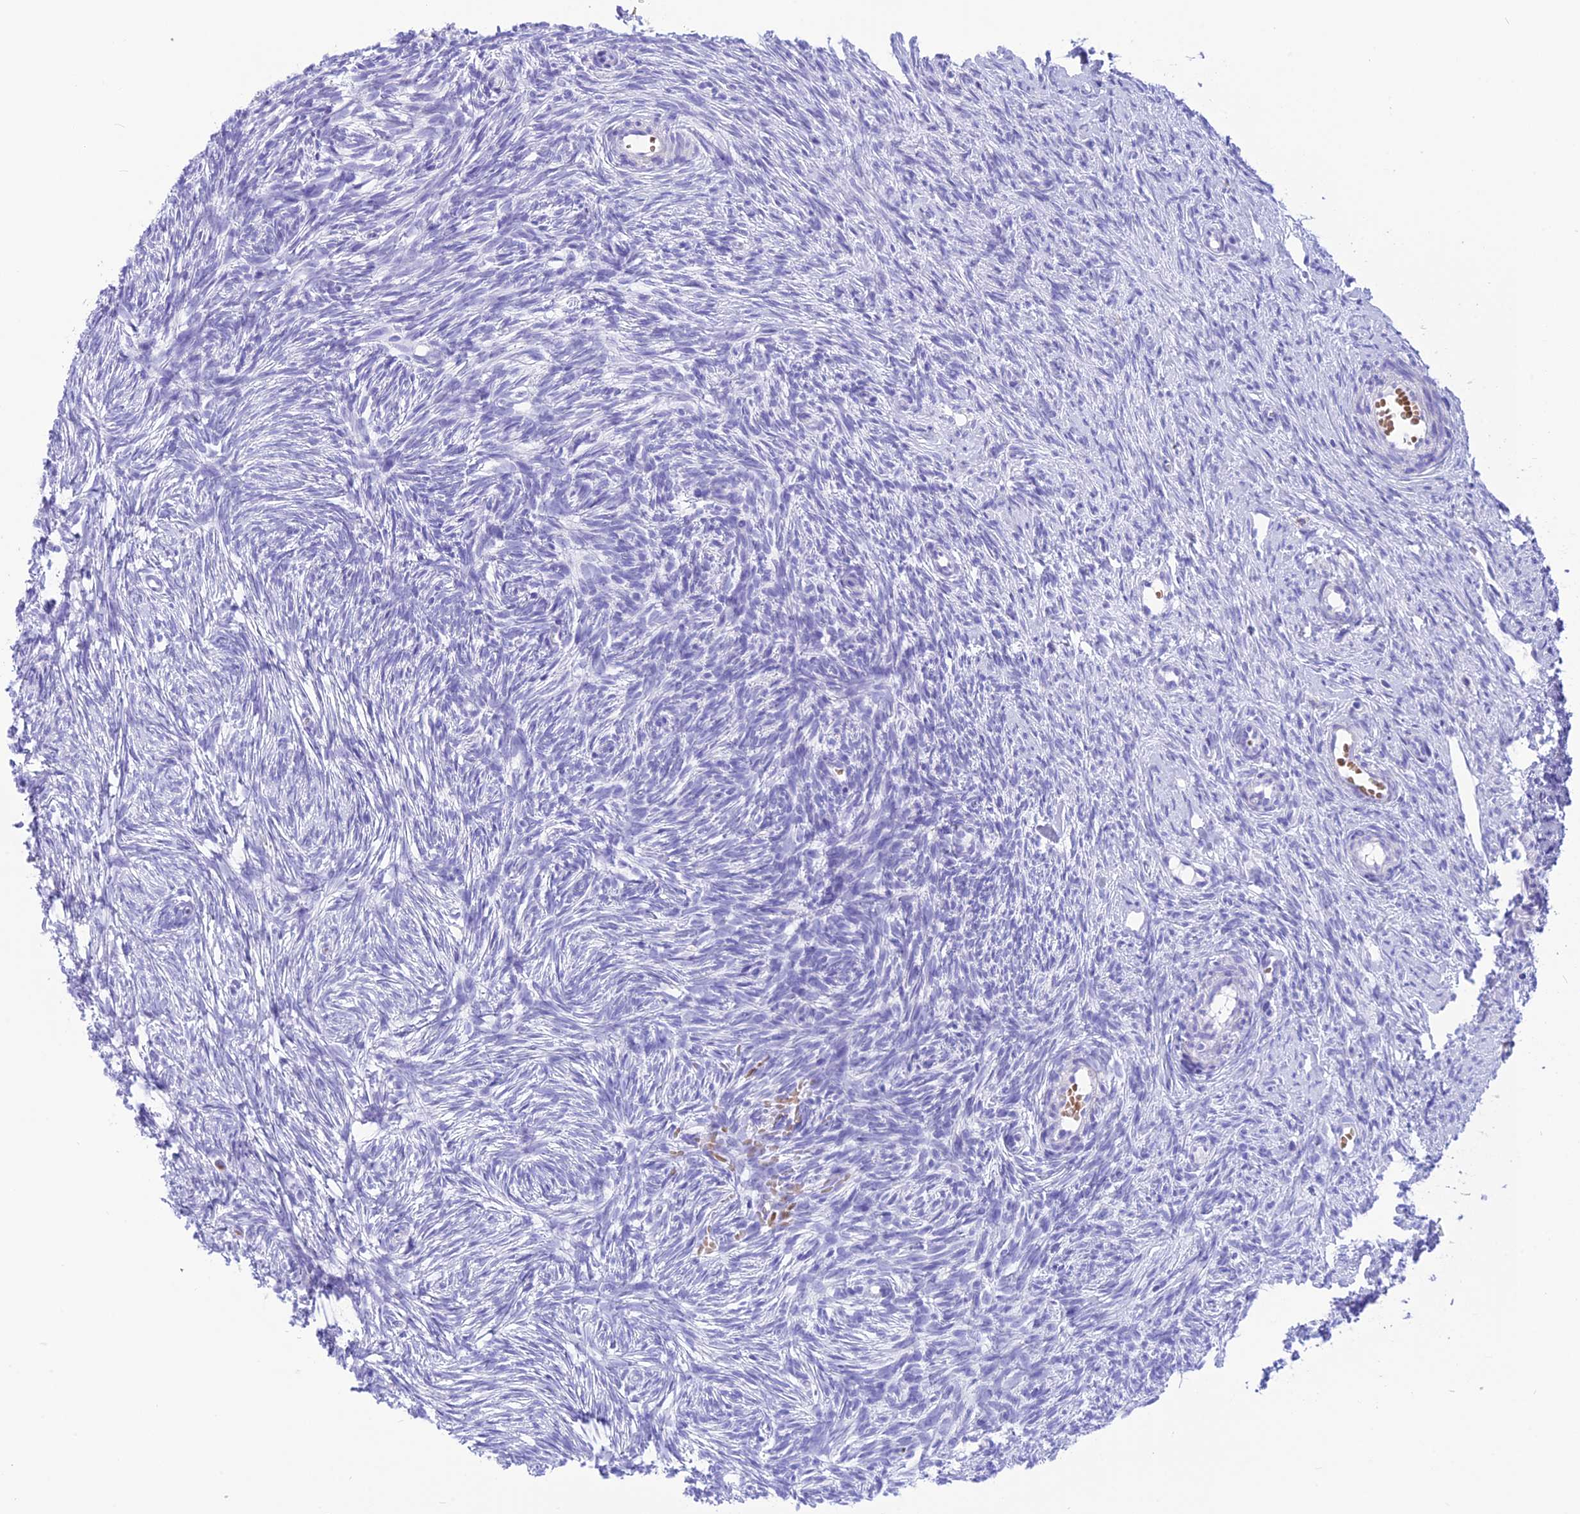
{"staining": {"intensity": "negative", "quantity": "none", "location": "none"}, "tissue": "ovary", "cell_type": "Follicle cells", "image_type": "normal", "snomed": [{"axis": "morphology", "description": "Normal tissue, NOS"}, {"axis": "topography", "description": "Ovary"}], "caption": "Protein analysis of unremarkable ovary shows no significant staining in follicle cells. (Immunohistochemistry, brightfield microscopy, high magnification).", "gene": "GLYATL1B", "patient": {"sex": "female", "age": 51}}